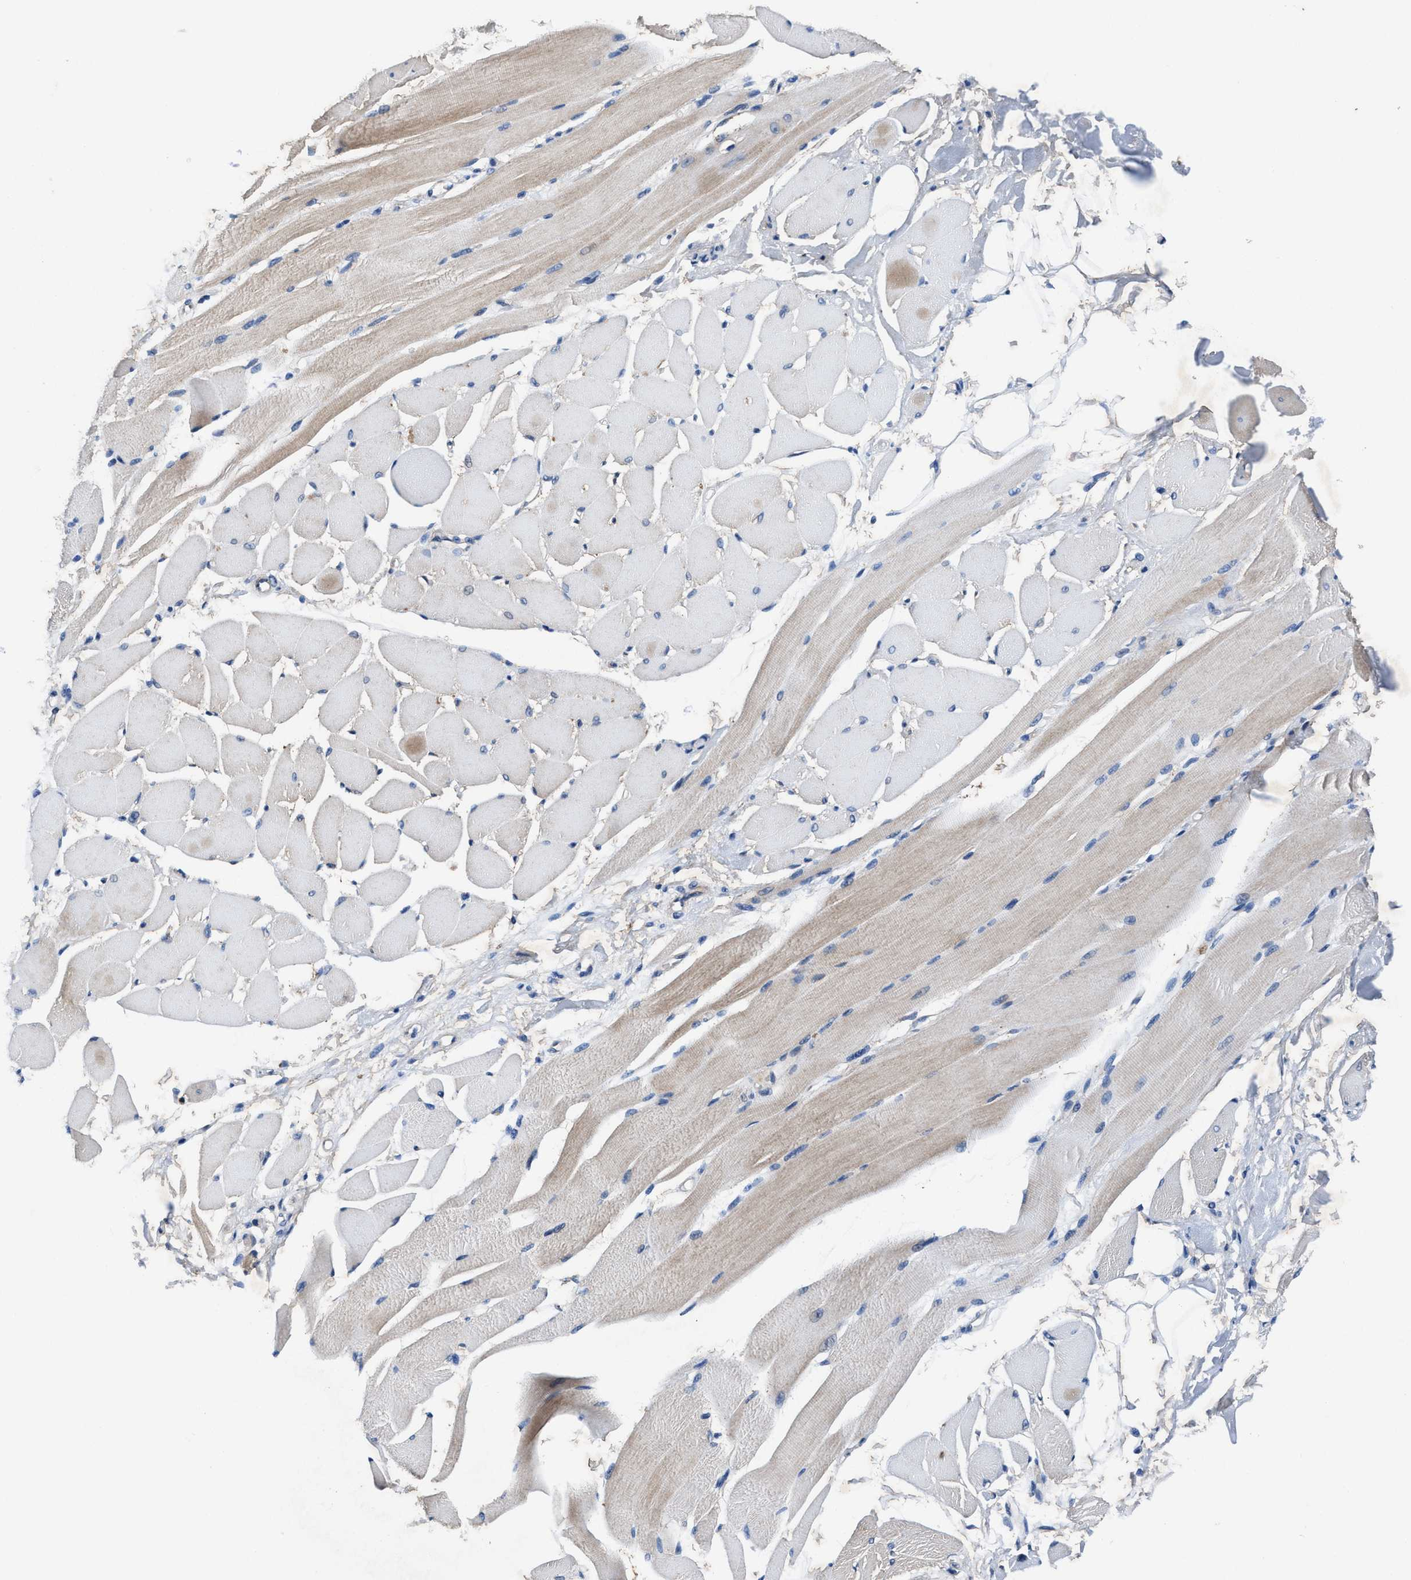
{"staining": {"intensity": "moderate", "quantity": ">75%", "location": "cytoplasmic/membranous"}, "tissue": "skeletal muscle", "cell_type": "Myocytes", "image_type": "normal", "snomed": [{"axis": "morphology", "description": "Normal tissue, NOS"}, {"axis": "topography", "description": "Skeletal muscle"}, {"axis": "topography", "description": "Peripheral nerve tissue"}], "caption": "This is a photomicrograph of immunohistochemistry staining of normal skeletal muscle, which shows moderate staining in the cytoplasmic/membranous of myocytes.", "gene": "IDNK", "patient": {"sex": "female", "age": 84}}